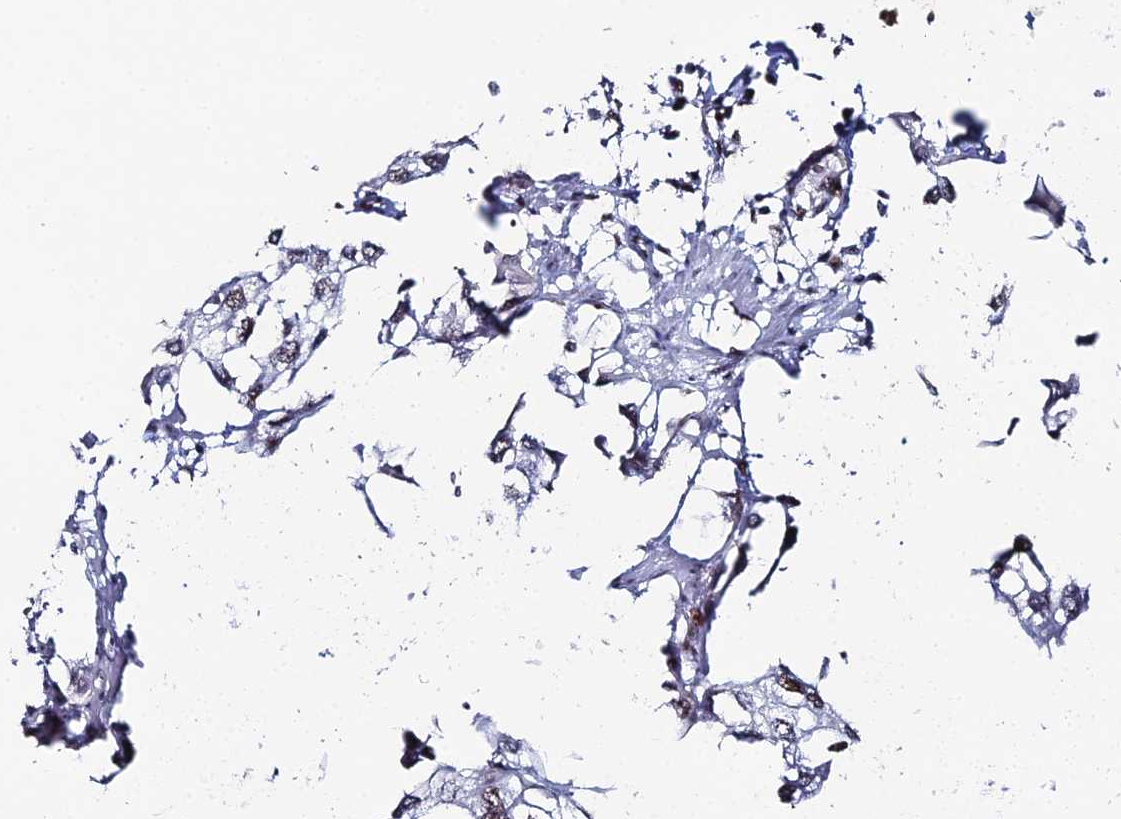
{"staining": {"intensity": "weak", "quantity": "25%-75%", "location": "nuclear"}, "tissue": "urothelial cancer", "cell_type": "Tumor cells", "image_type": "cancer", "snomed": [{"axis": "morphology", "description": "Urothelial carcinoma, High grade"}, {"axis": "topography", "description": "Urinary bladder"}], "caption": "Immunohistochemical staining of human high-grade urothelial carcinoma exhibits low levels of weak nuclear protein positivity in approximately 25%-75% of tumor cells.", "gene": "GSC2", "patient": {"sex": "male", "age": 64}}